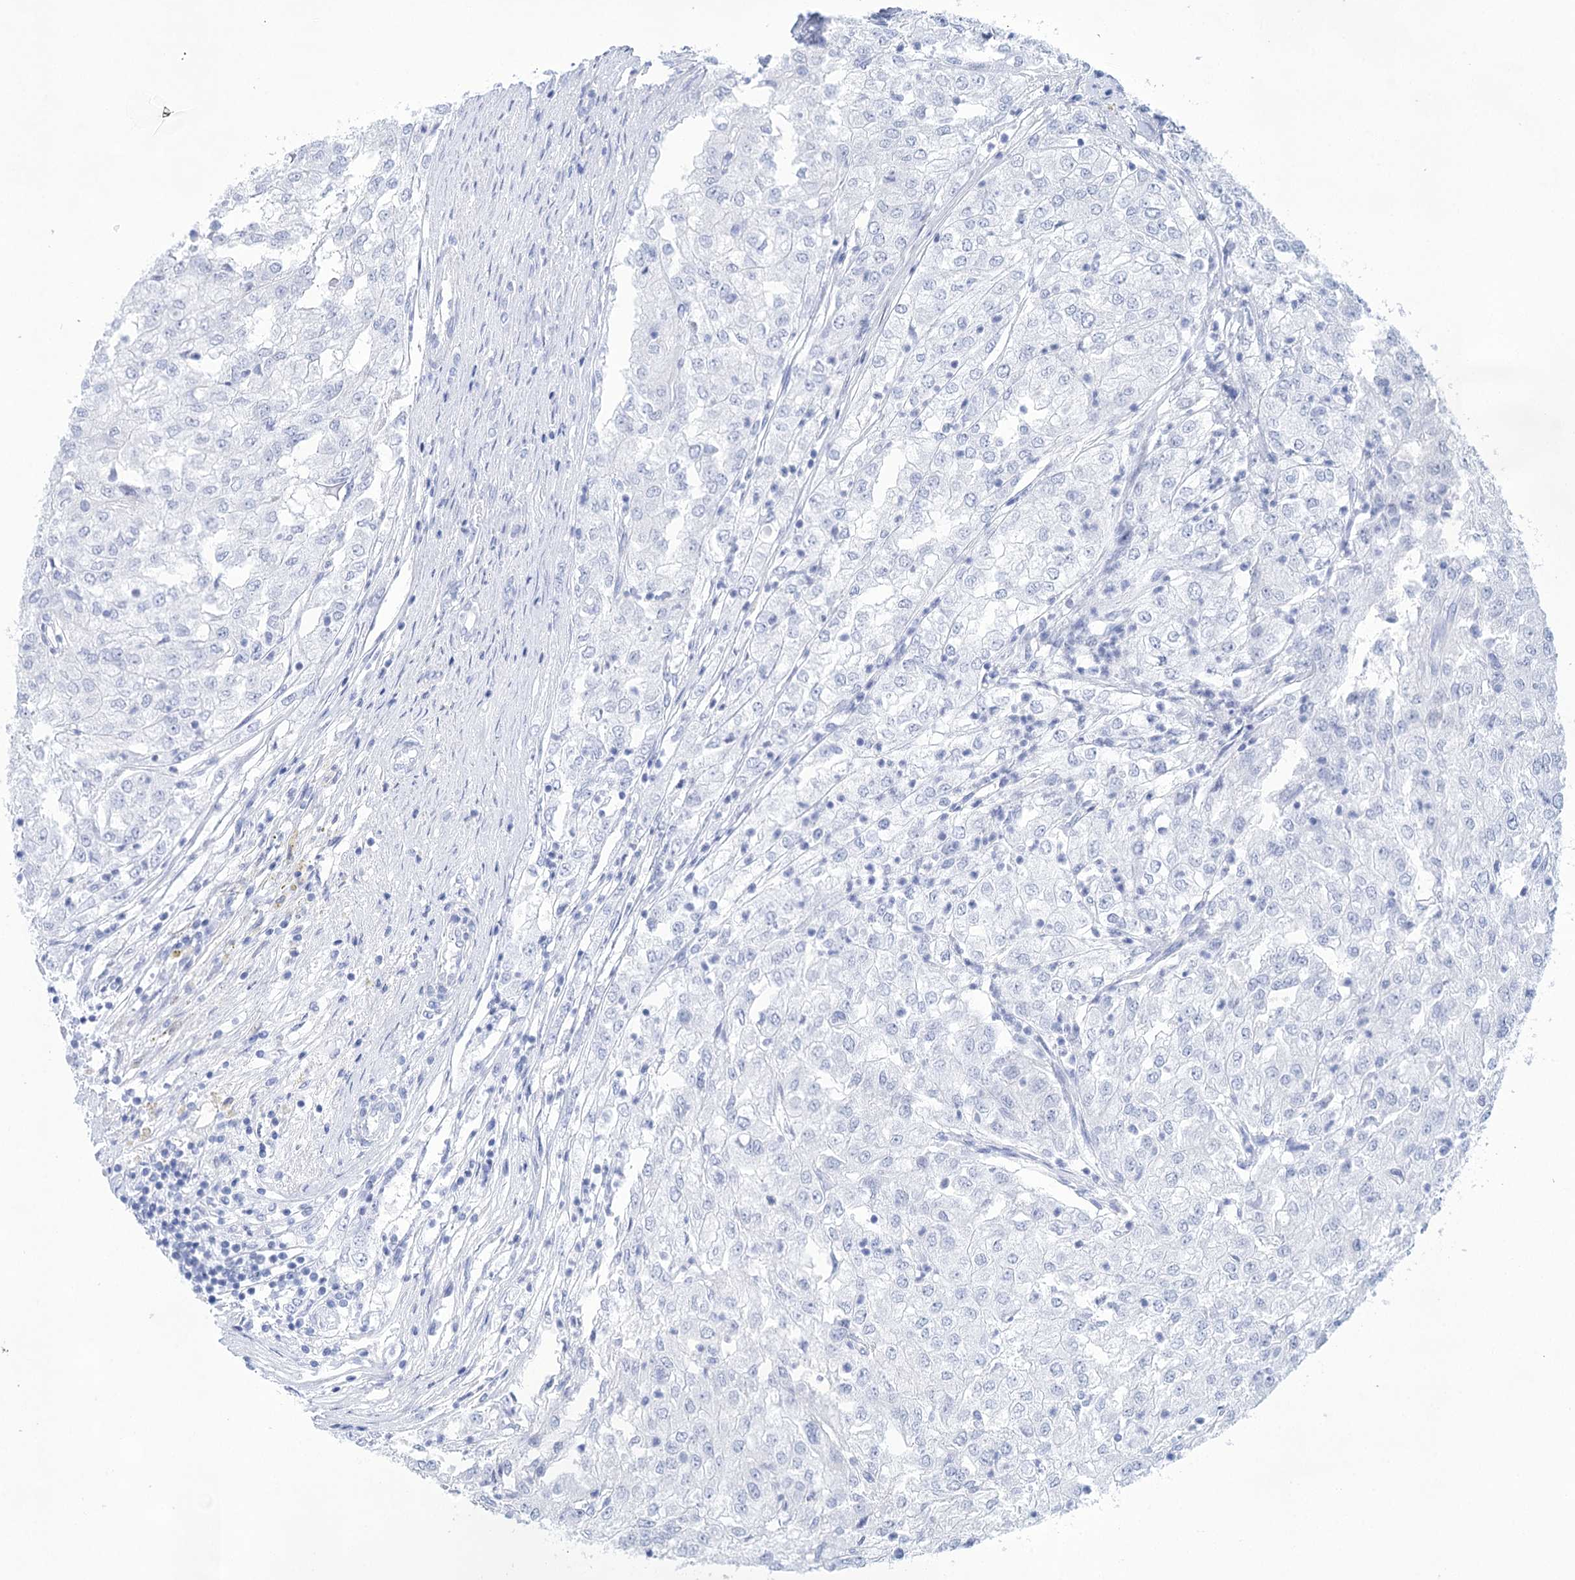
{"staining": {"intensity": "negative", "quantity": "none", "location": "none"}, "tissue": "renal cancer", "cell_type": "Tumor cells", "image_type": "cancer", "snomed": [{"axis": "morphology", "description": "Adenocarcinoma, NOS"}, {"axis": "topography", "description": "Kidney"}], "caption": "Immunohistochemistry (IHC) micrograph of adenocarcinoma (renal) stained for a protein (brown), which exhibits no staining in tumor cells.", "gene": "LALBA", "patient": {"sex": "female", "age": 54}}